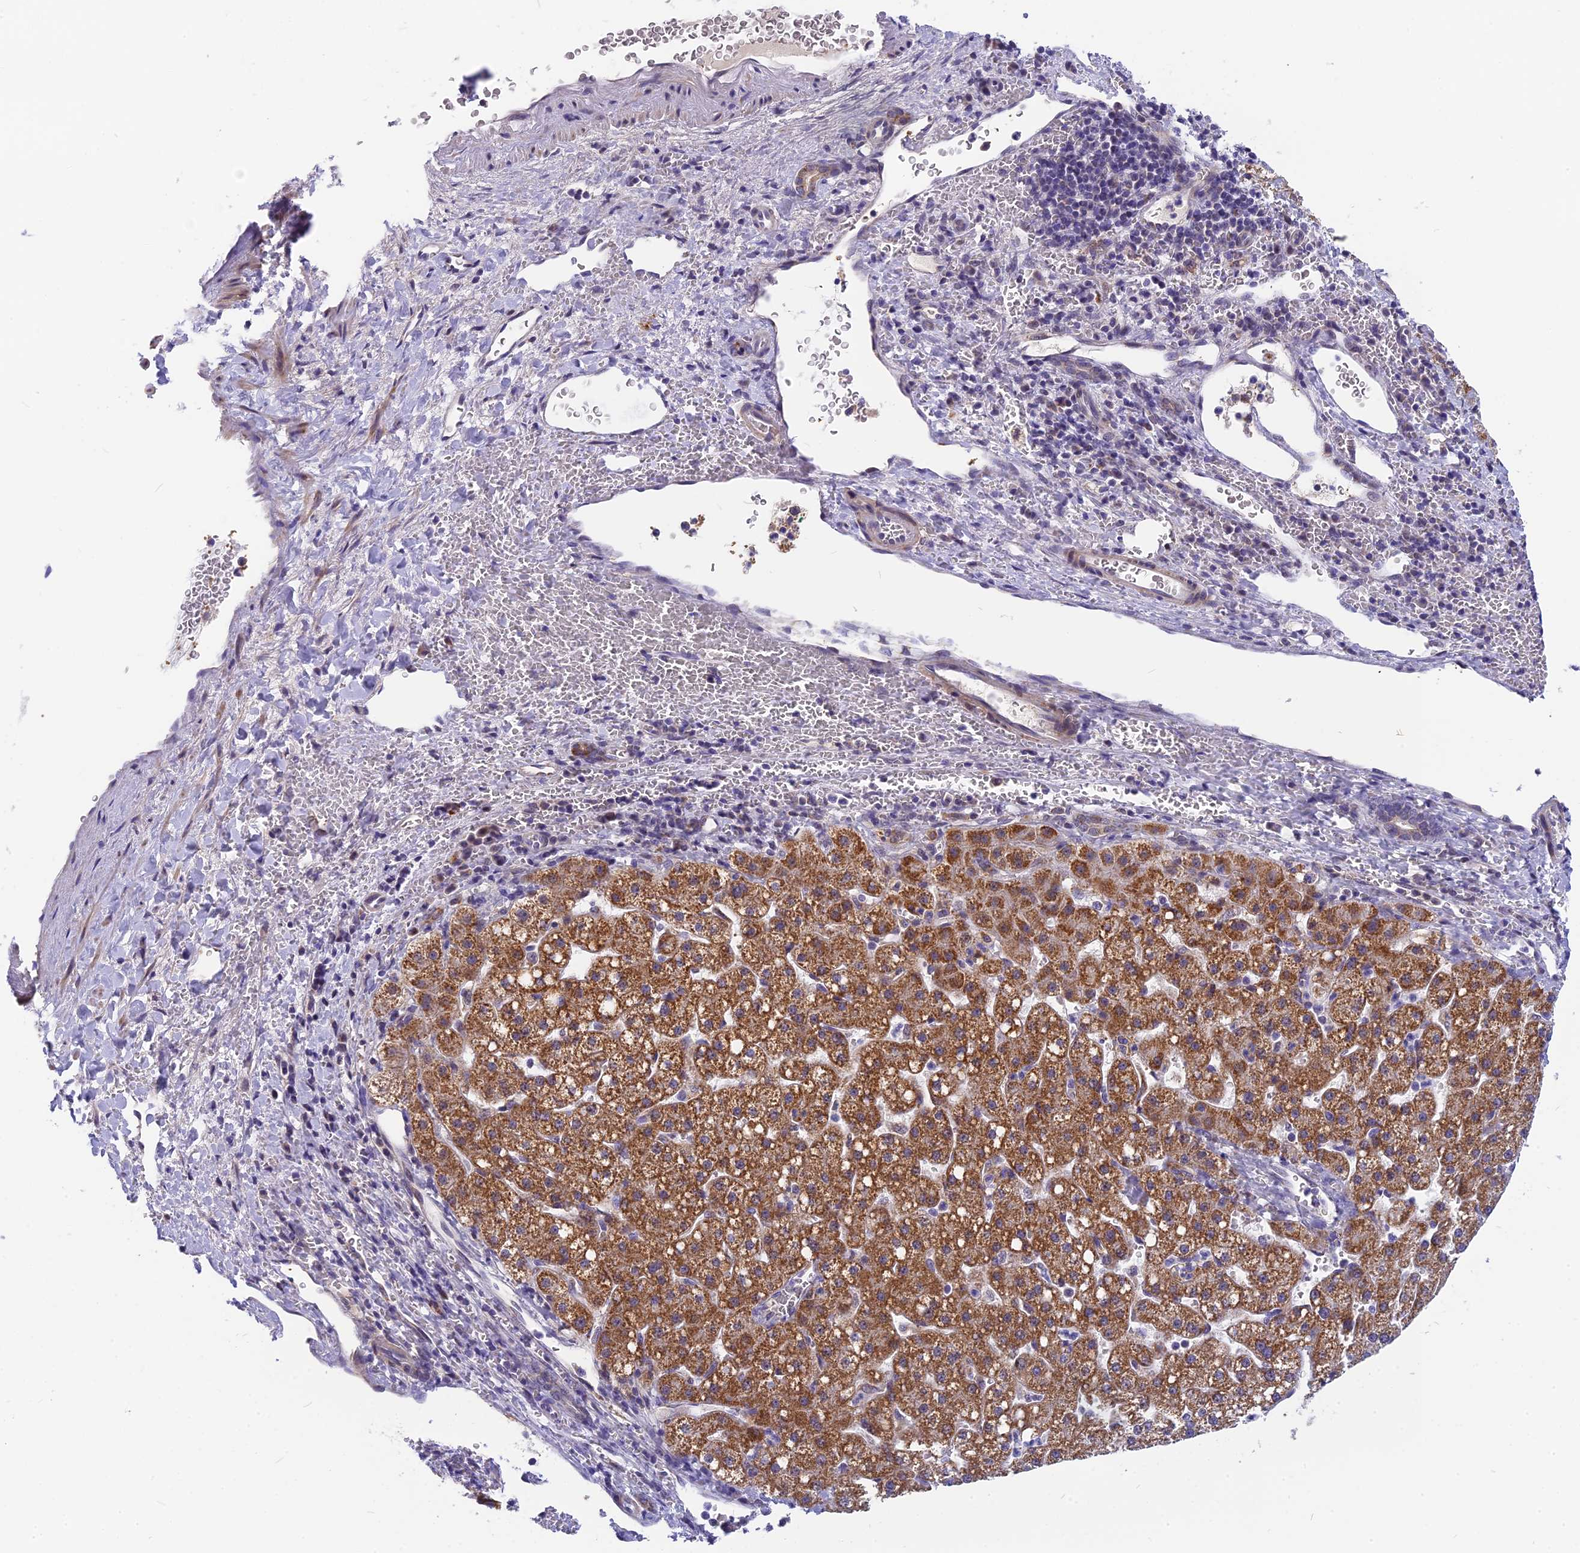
{"staining": {"intensity": "moderate", "quantity": ">75%", "location": "cytoplasmic/membranous"}, "tissue": "liver cancer", "cell_type": "Tumor cells", "image_type": "cancer", "snomed": [{"axis": "morphology", "description": "Carcinoma, Hepatocellular, NOS"}, {"axis": "topography", "description": "Liver"}], "caption": "Tumor cells exhibit moderate cytoplasmic/membranous expression in about >75% of cells in liver cancer.", "gene": "CMC1", "patient": {"sex": "male", "age": 57}}